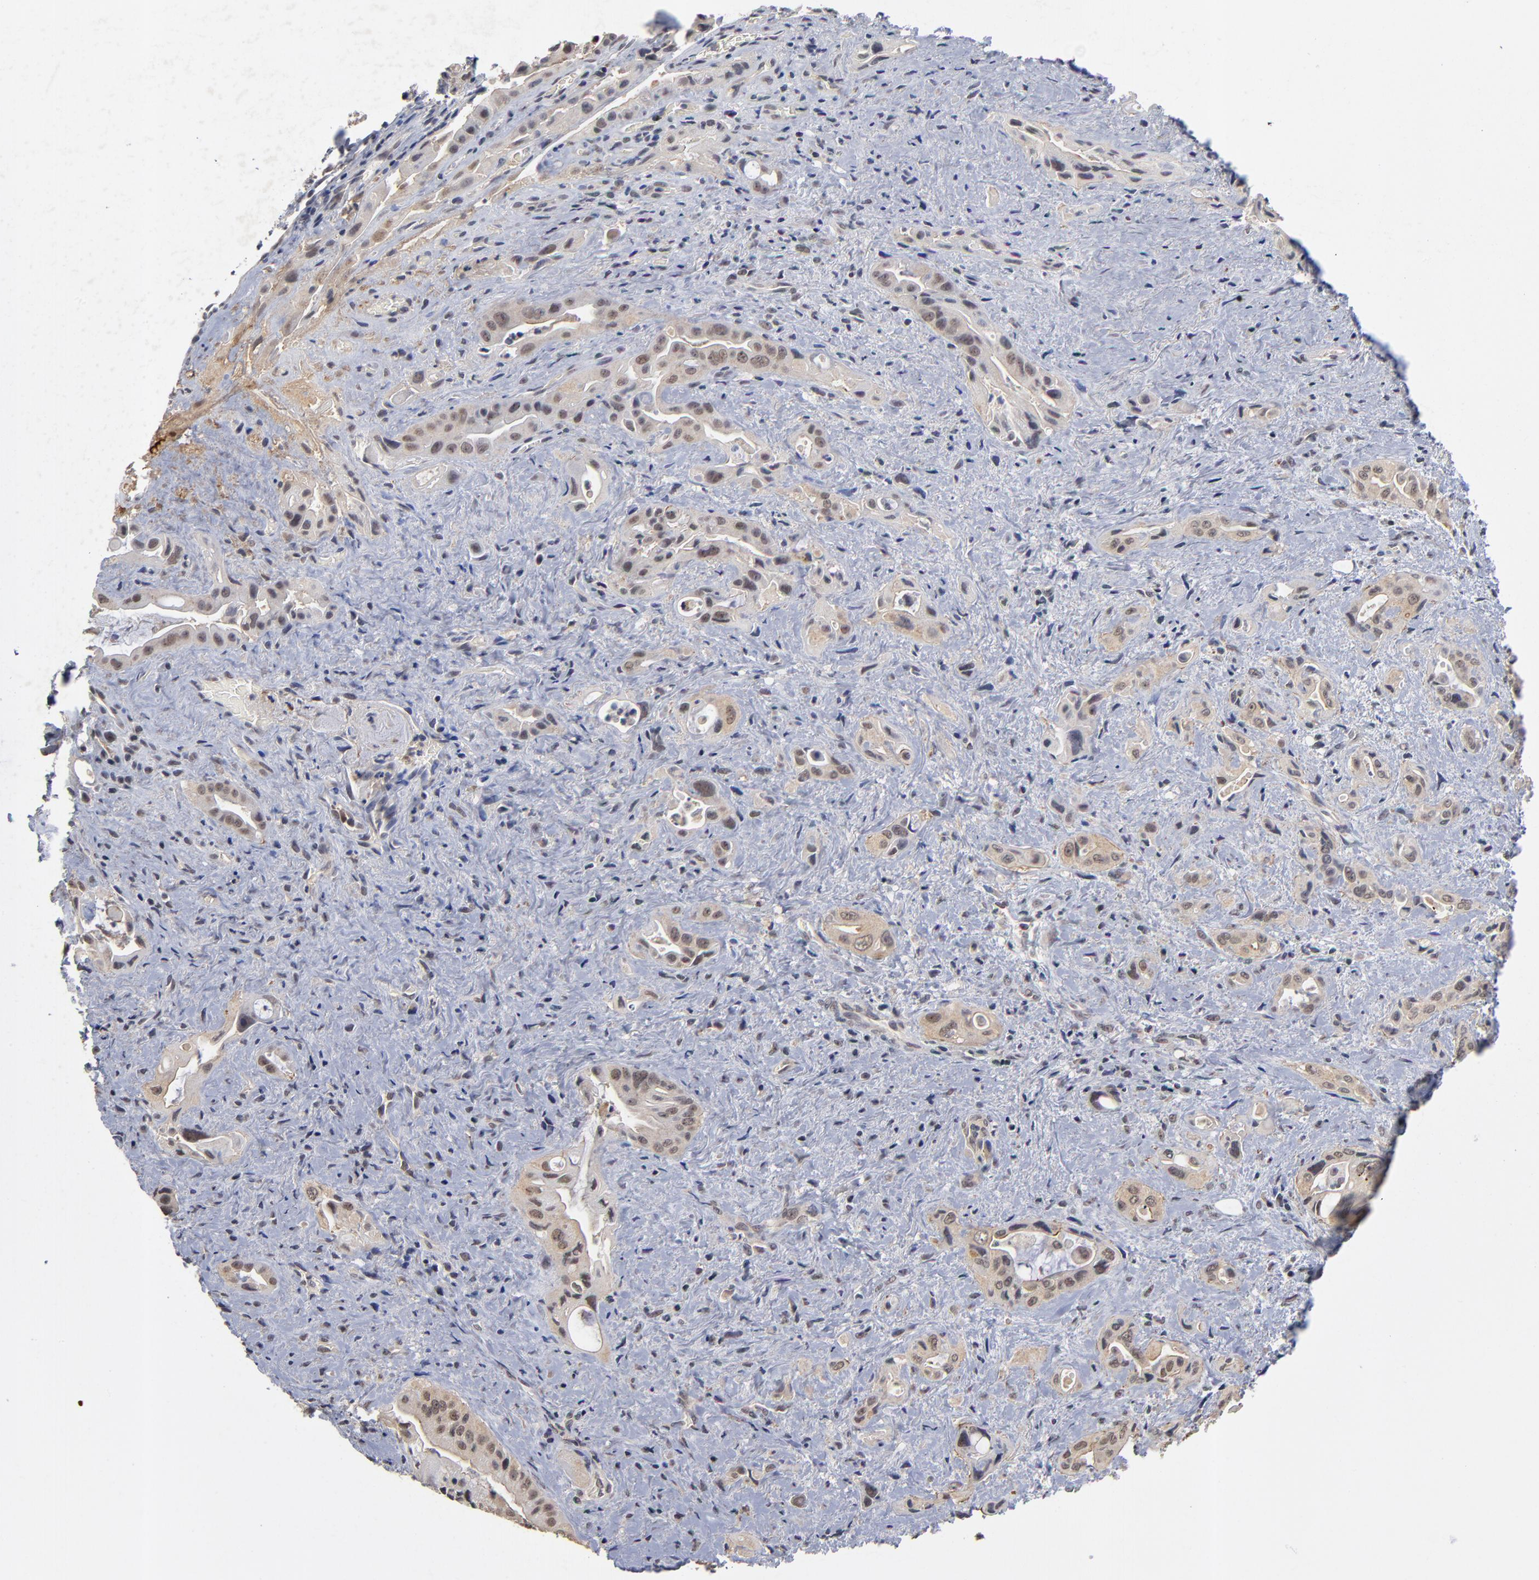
{"staining": {"intensity": "weak", "quantity": ">75%", "location": "cytoplasmic/membranous"}, "tissue": "pancreatic cancer", "cell_type": "Tumor cells", "image_type": "cancer", "snomed": [{"axis": "morphology", "description": "Adenocarcinoma, NOS"}, {"axis": "topography", "description": "Pancreas"}], "caption": "A high-resolution micrograph shows immunohistochemistry (IHC) staining of adenocarcinoma (pancreatic), which shows weak cytoplasmic/membranous expression in approximately >75% of tumor cells.", "gene": "WSB1", "patient": {"sex": "male", "age": 77}}